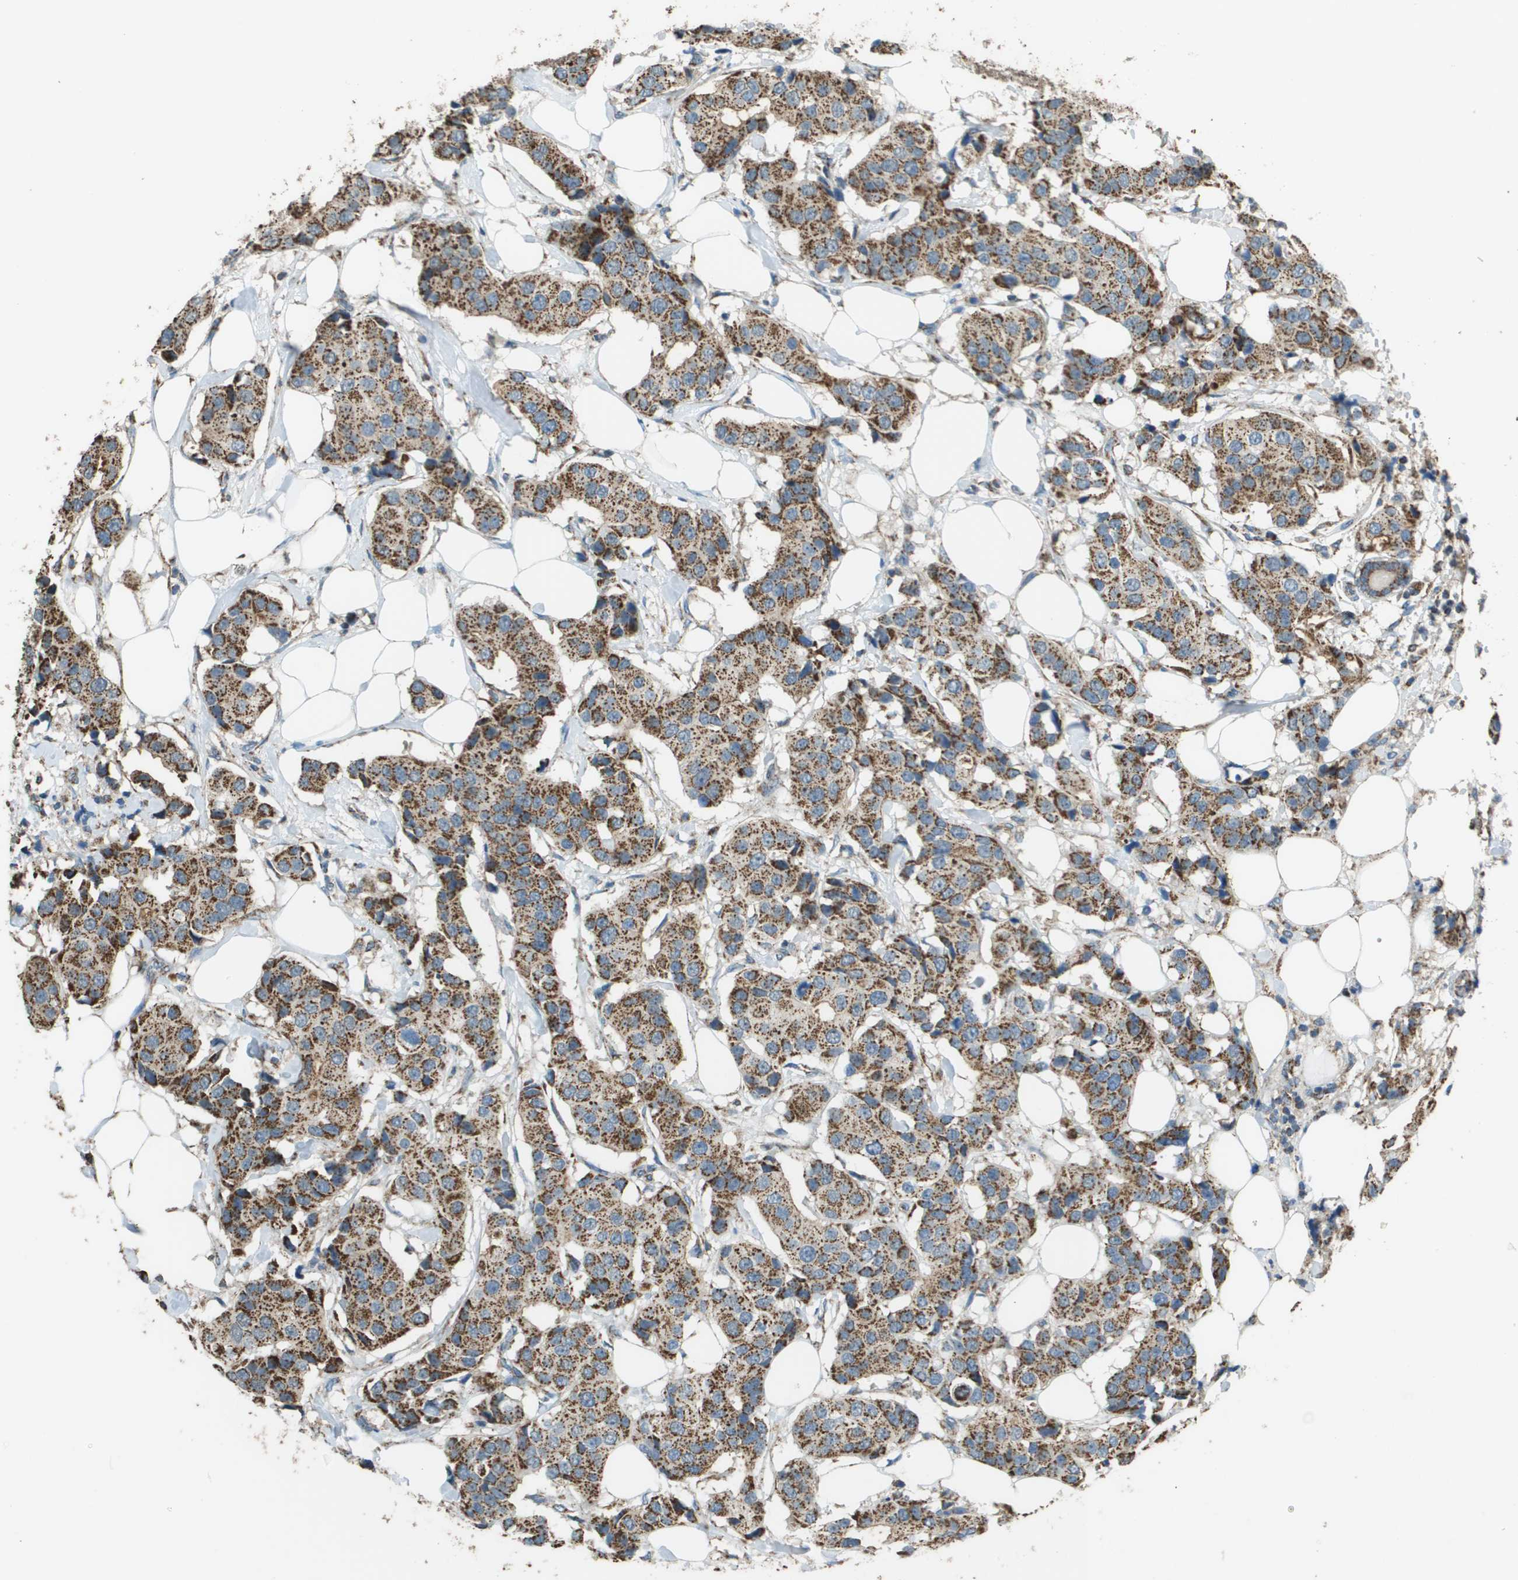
{"staining": {"intensity": "moderate", "quantity": ">75%", "location": "cytoplasmic/membranous"}, "tissue": "breast cancer", "cell_type": "Tumor cells", "image_type": "cancer", "snomed": [{"axis": "morphology", "description": "Normal tissue, NOS"}, {"axis": "morphology", "description": "Duct carcinoma"}, {"axis": "topography", "description": "Breast"}], "caption": "IHC histopathology image of neoplastic tissue: breast cancer (invasive ductal carcinoma) stained using immunohistochemistry (IHC) exhibits medium levels of moderate protein expression localized specifically in the cytoplasmic/membranous of tumor cells, appearing as a cytoplasmic/membranous brown color.", "gene": "FH", "patient": {"sex": "female", "age": 39}}